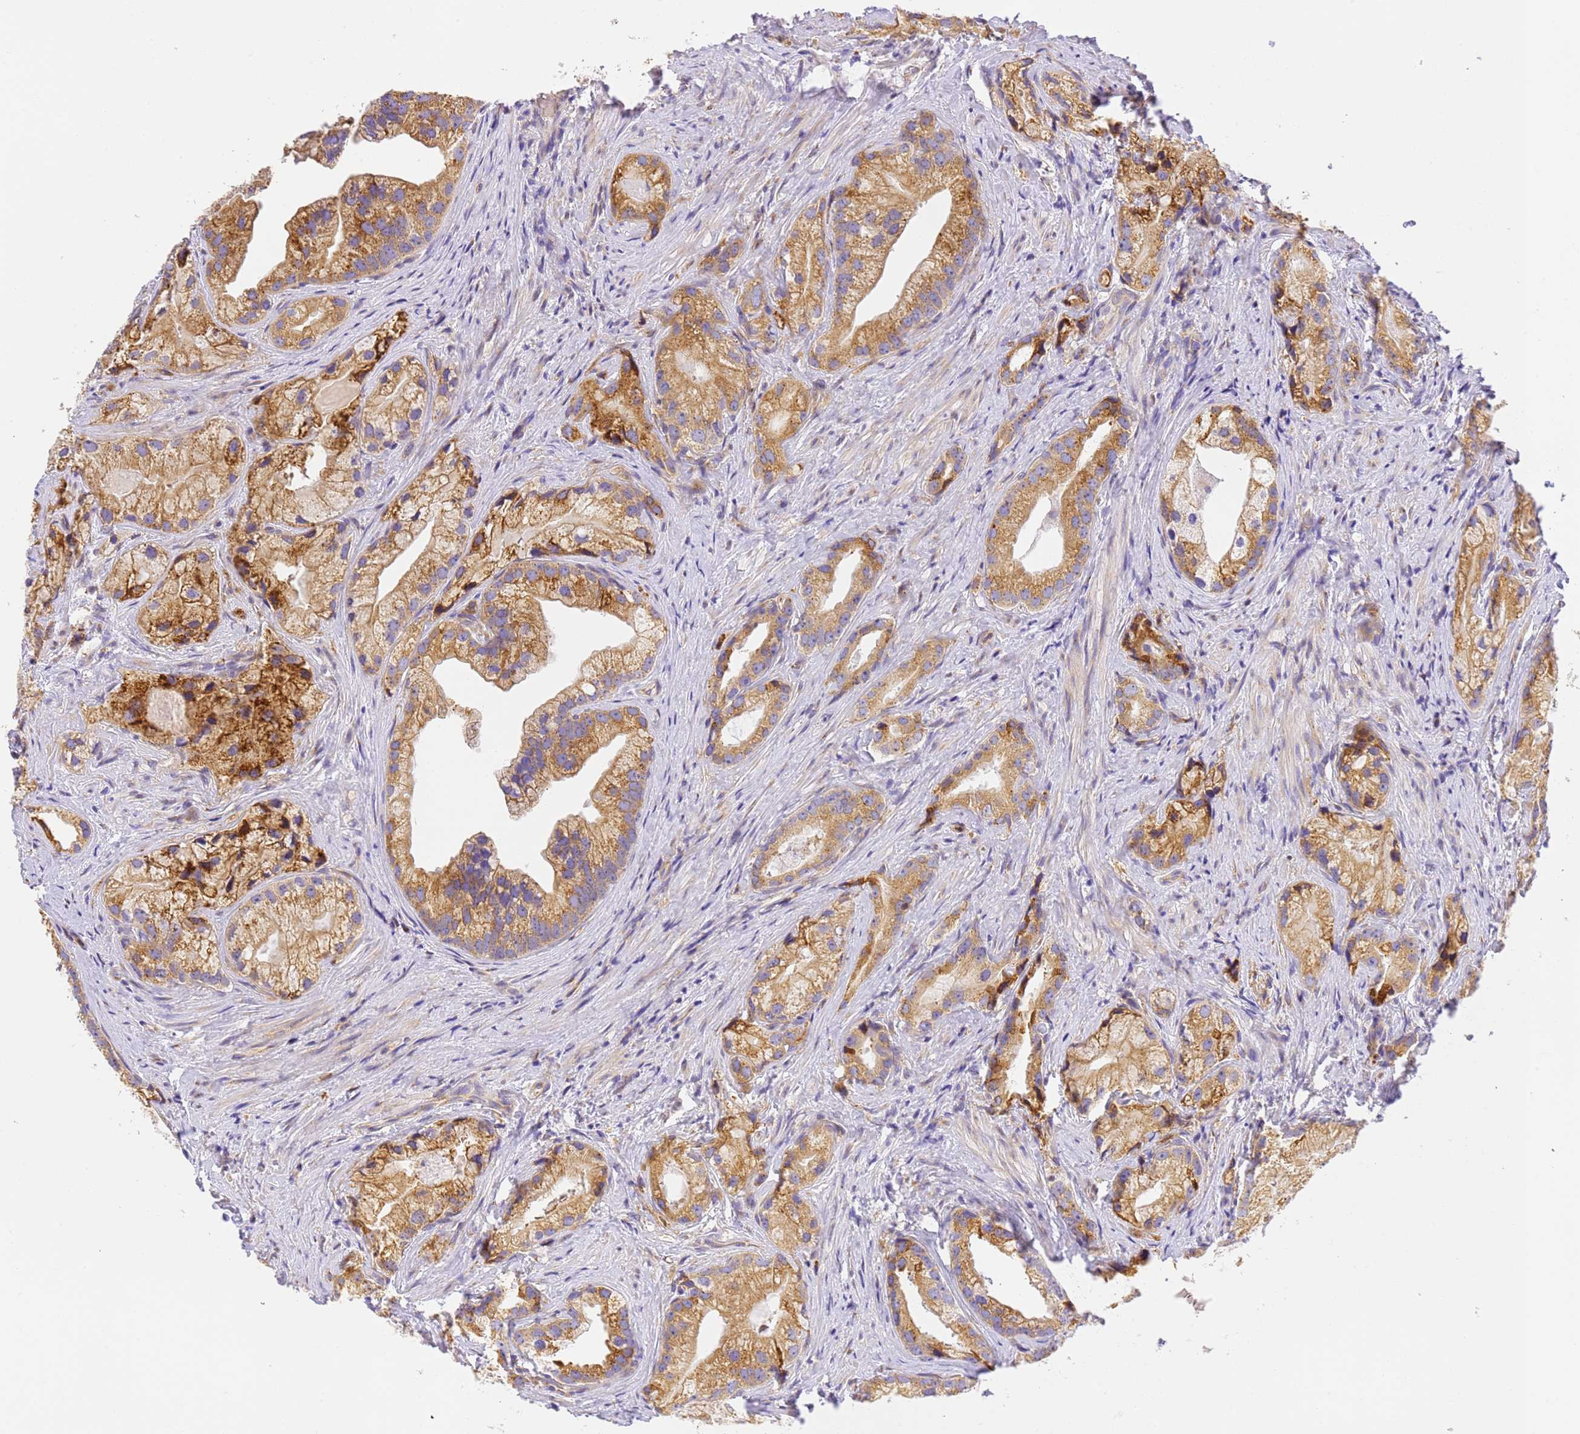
{"staining": {"intensity": "moderate", "quantity": ">75%", "location": "cytoplasmic/membranous"}, "tissue": "prostate cancer", "cell_type": "Tumor cells", "image_type": "cancer", "snomed": [{"axis": "morphology", "description": "Adenocarcinoma, Low grade"}, {"axis": "topography", "description": "Prostate"}], "caption": "IHC photomicrograph of neoplastic tissue: human prostate low-grade adenocarcinoma stained using immunohistochemistry reveals medium levels of moderate protein expression localized specifically in the cytoplasmic/membranous of tumor cells, appearing as a cytoplasmic/membranous brown color.", "gene": "RHBDD3", "patient": {"sex": "male", "age": 71}}